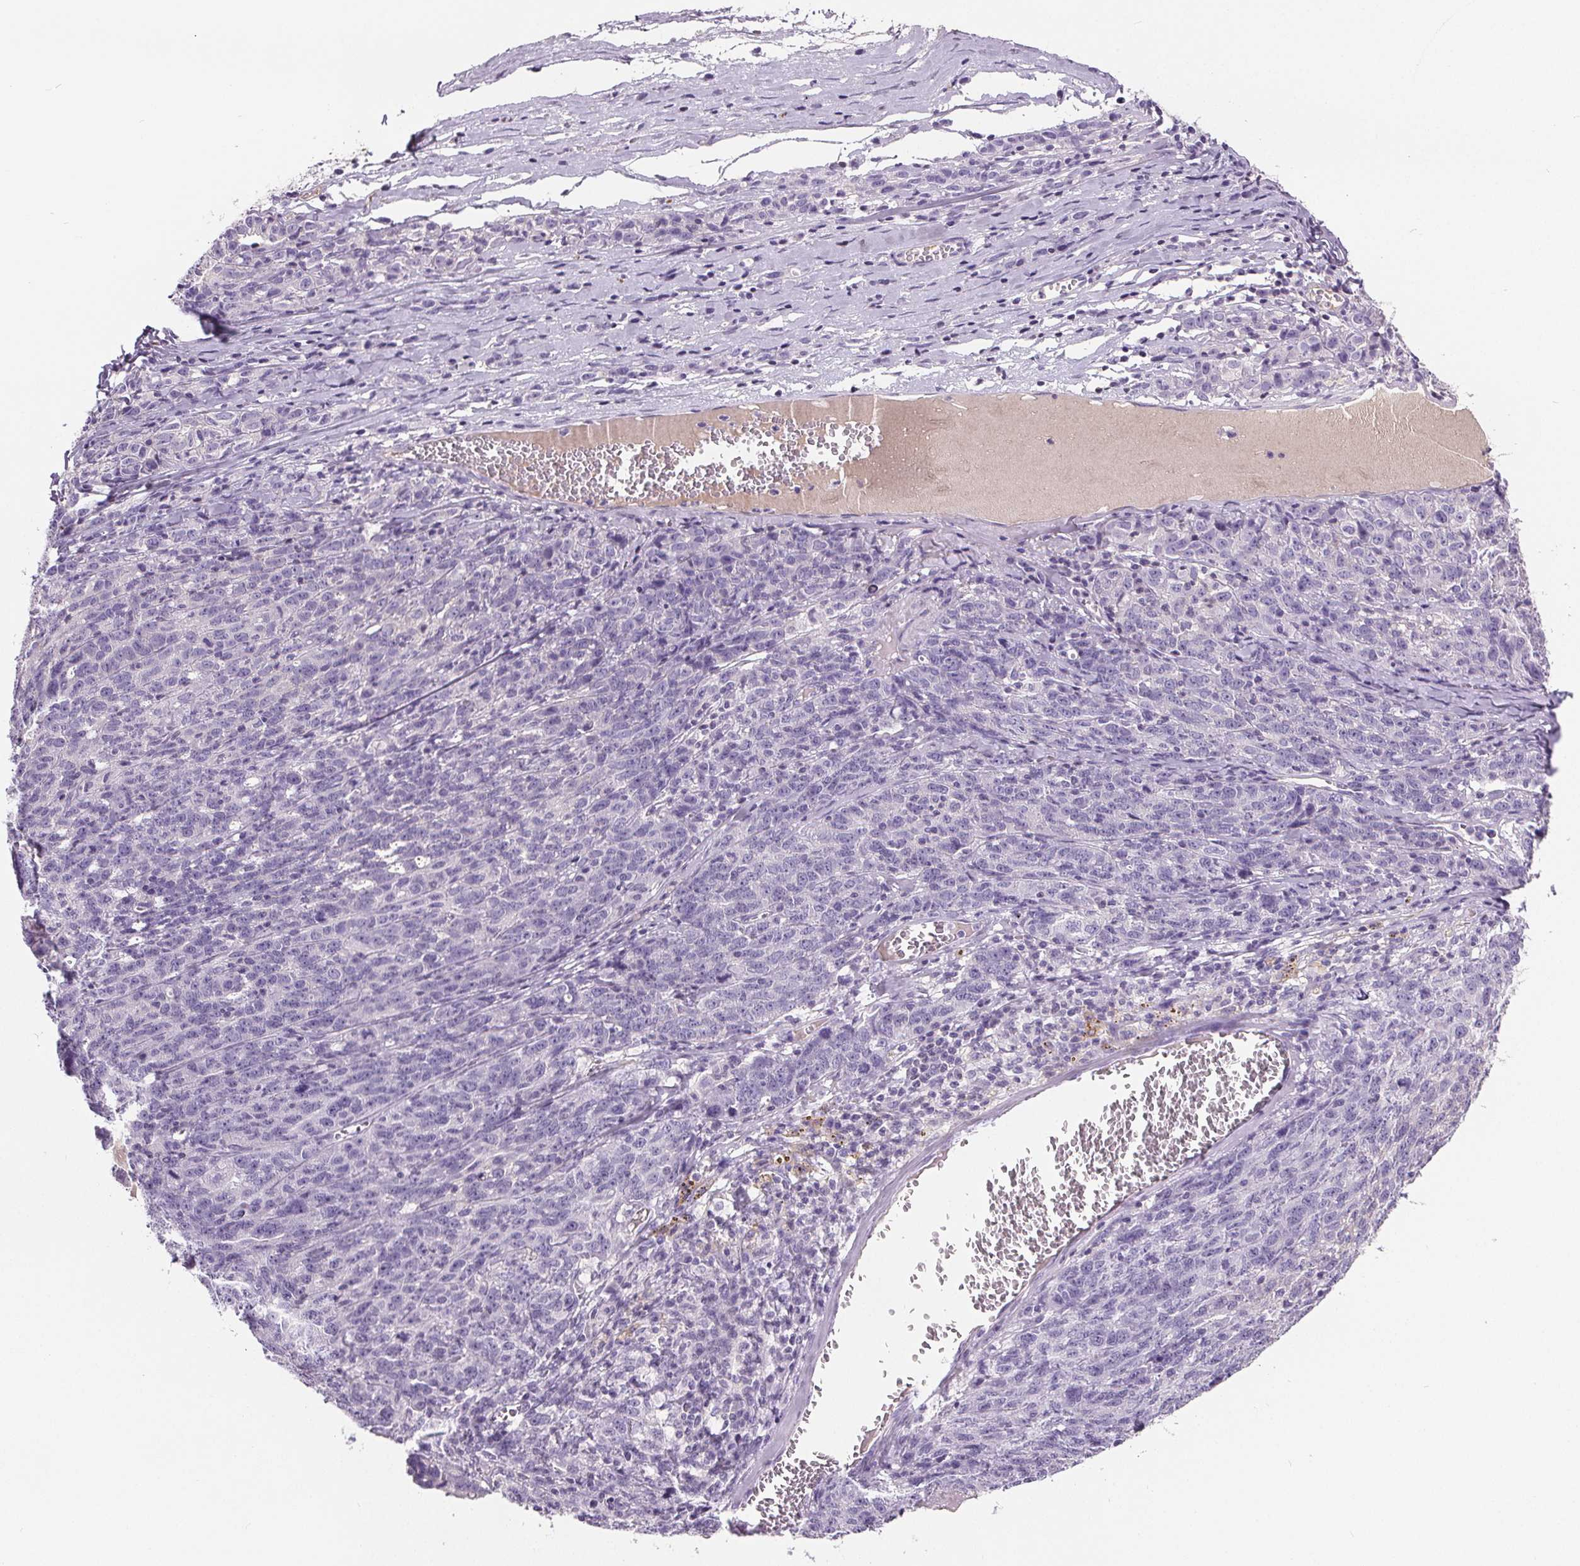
{"staining": {"intensity": "negative", "quantity": "none", "location": "none"}, "tissue": "ovarian cancer", "cell_type": "Tumor cells", "image_type": "cancer", "snomed": [{"axis": "morphology", "description": "Cystadenocarcinoma, serous, NOS"}, {"axis": "topography", "description": "Ovary"}], "caption": "There is no significant staining in tumor cells of ovarian cancer. Nuclei are stained in blue.", "gene": "CD5L", "patient": {"sex": "female", "age": 71}}